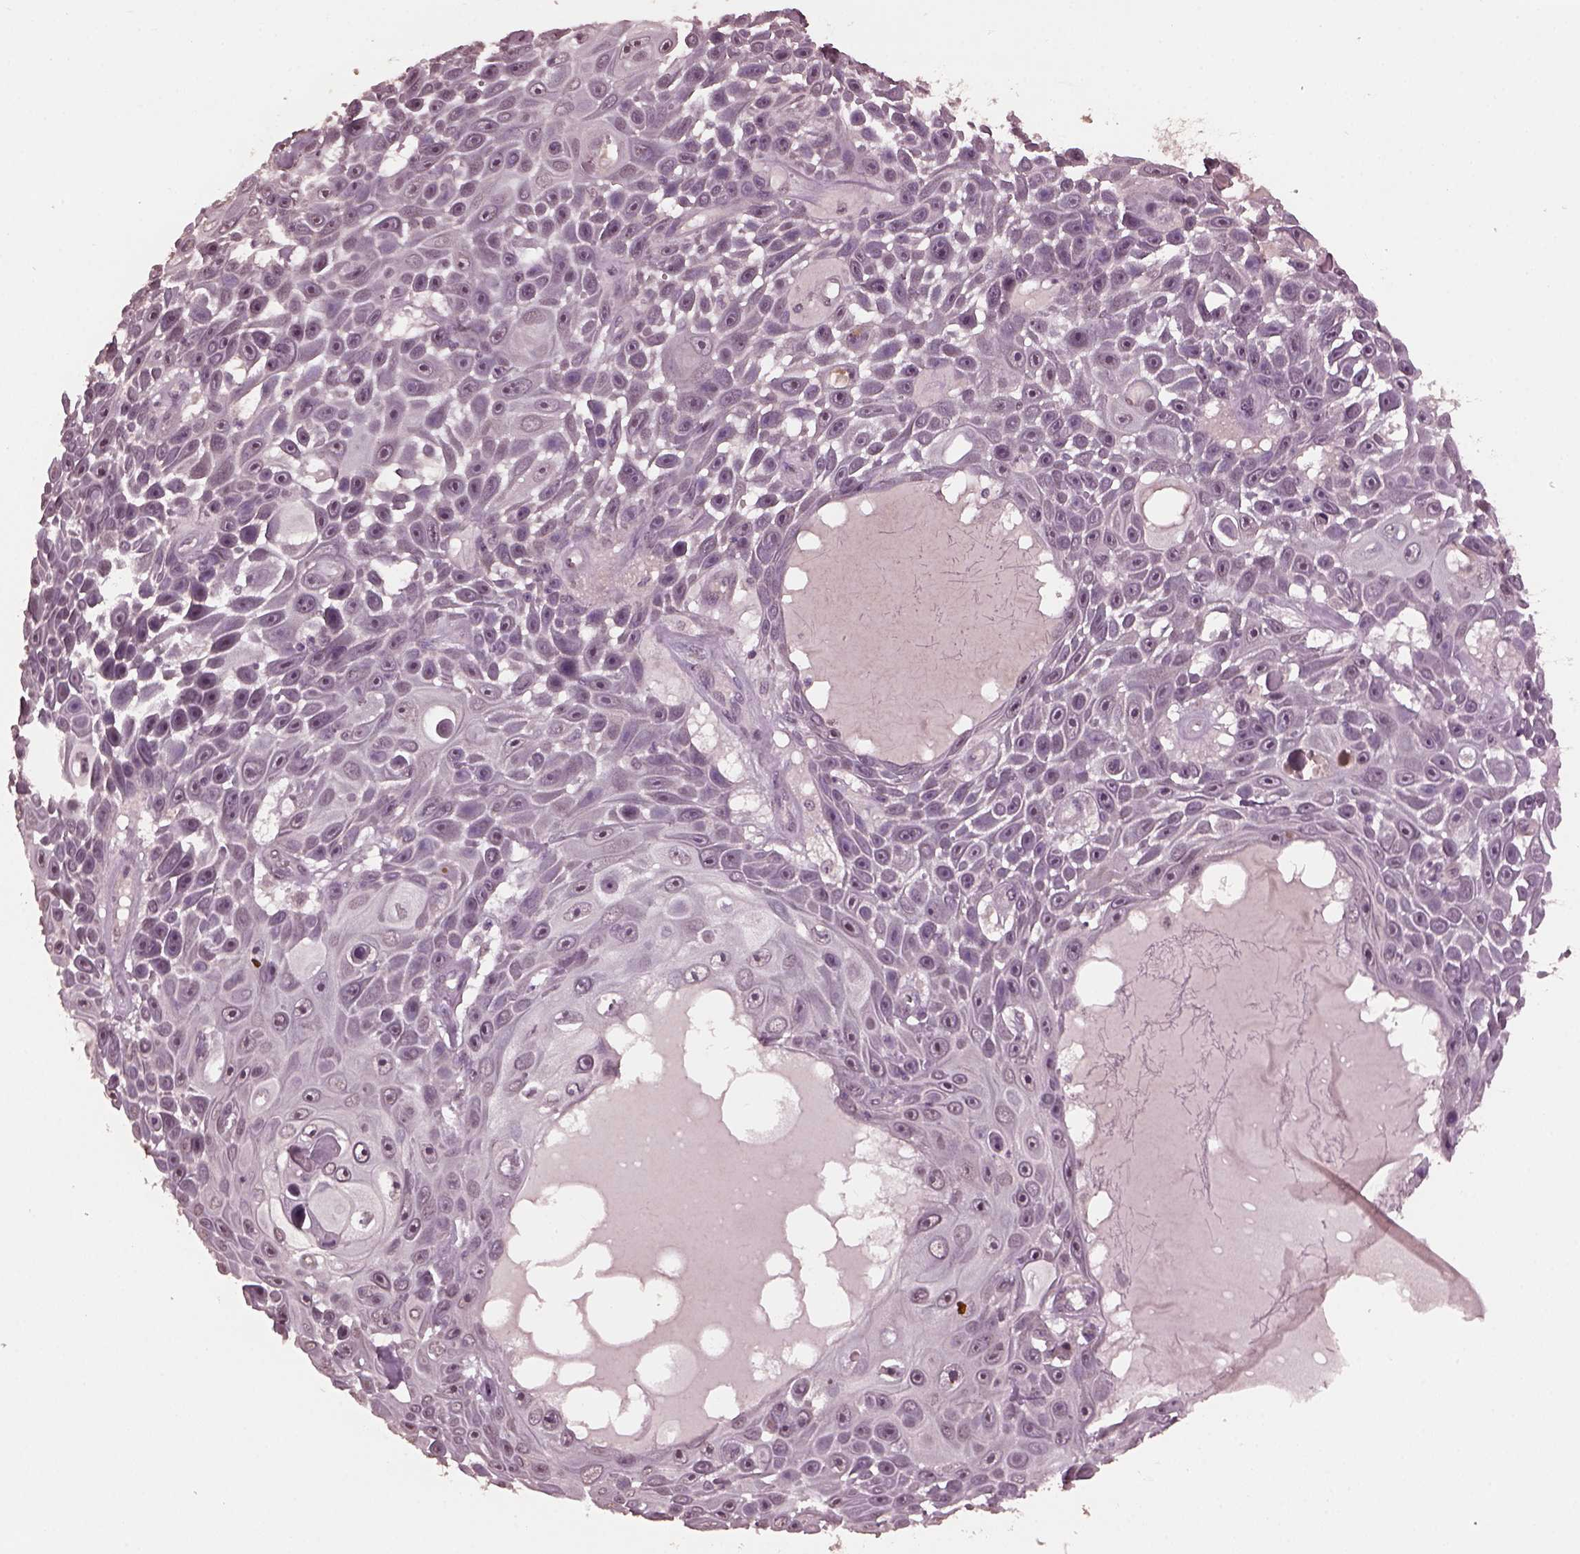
{"staining": {"intensity": "negative", "quantity": "none", "location": "none"}, "tissue": "skin cancer", "cell_type": "Tumor cells", "image_type": "cancer", "snomed": [{"axis": "morphology", "description": "Squamous cell carcinoma, NOS"}, {"axis": "topography", "description": "Skin"}], "caption": "There is no significant positivity in tumor cells of squamous cell carcinoma (skin).", "gene": "IL18RAP", "patient": {"sex": "male", "age": 82}}